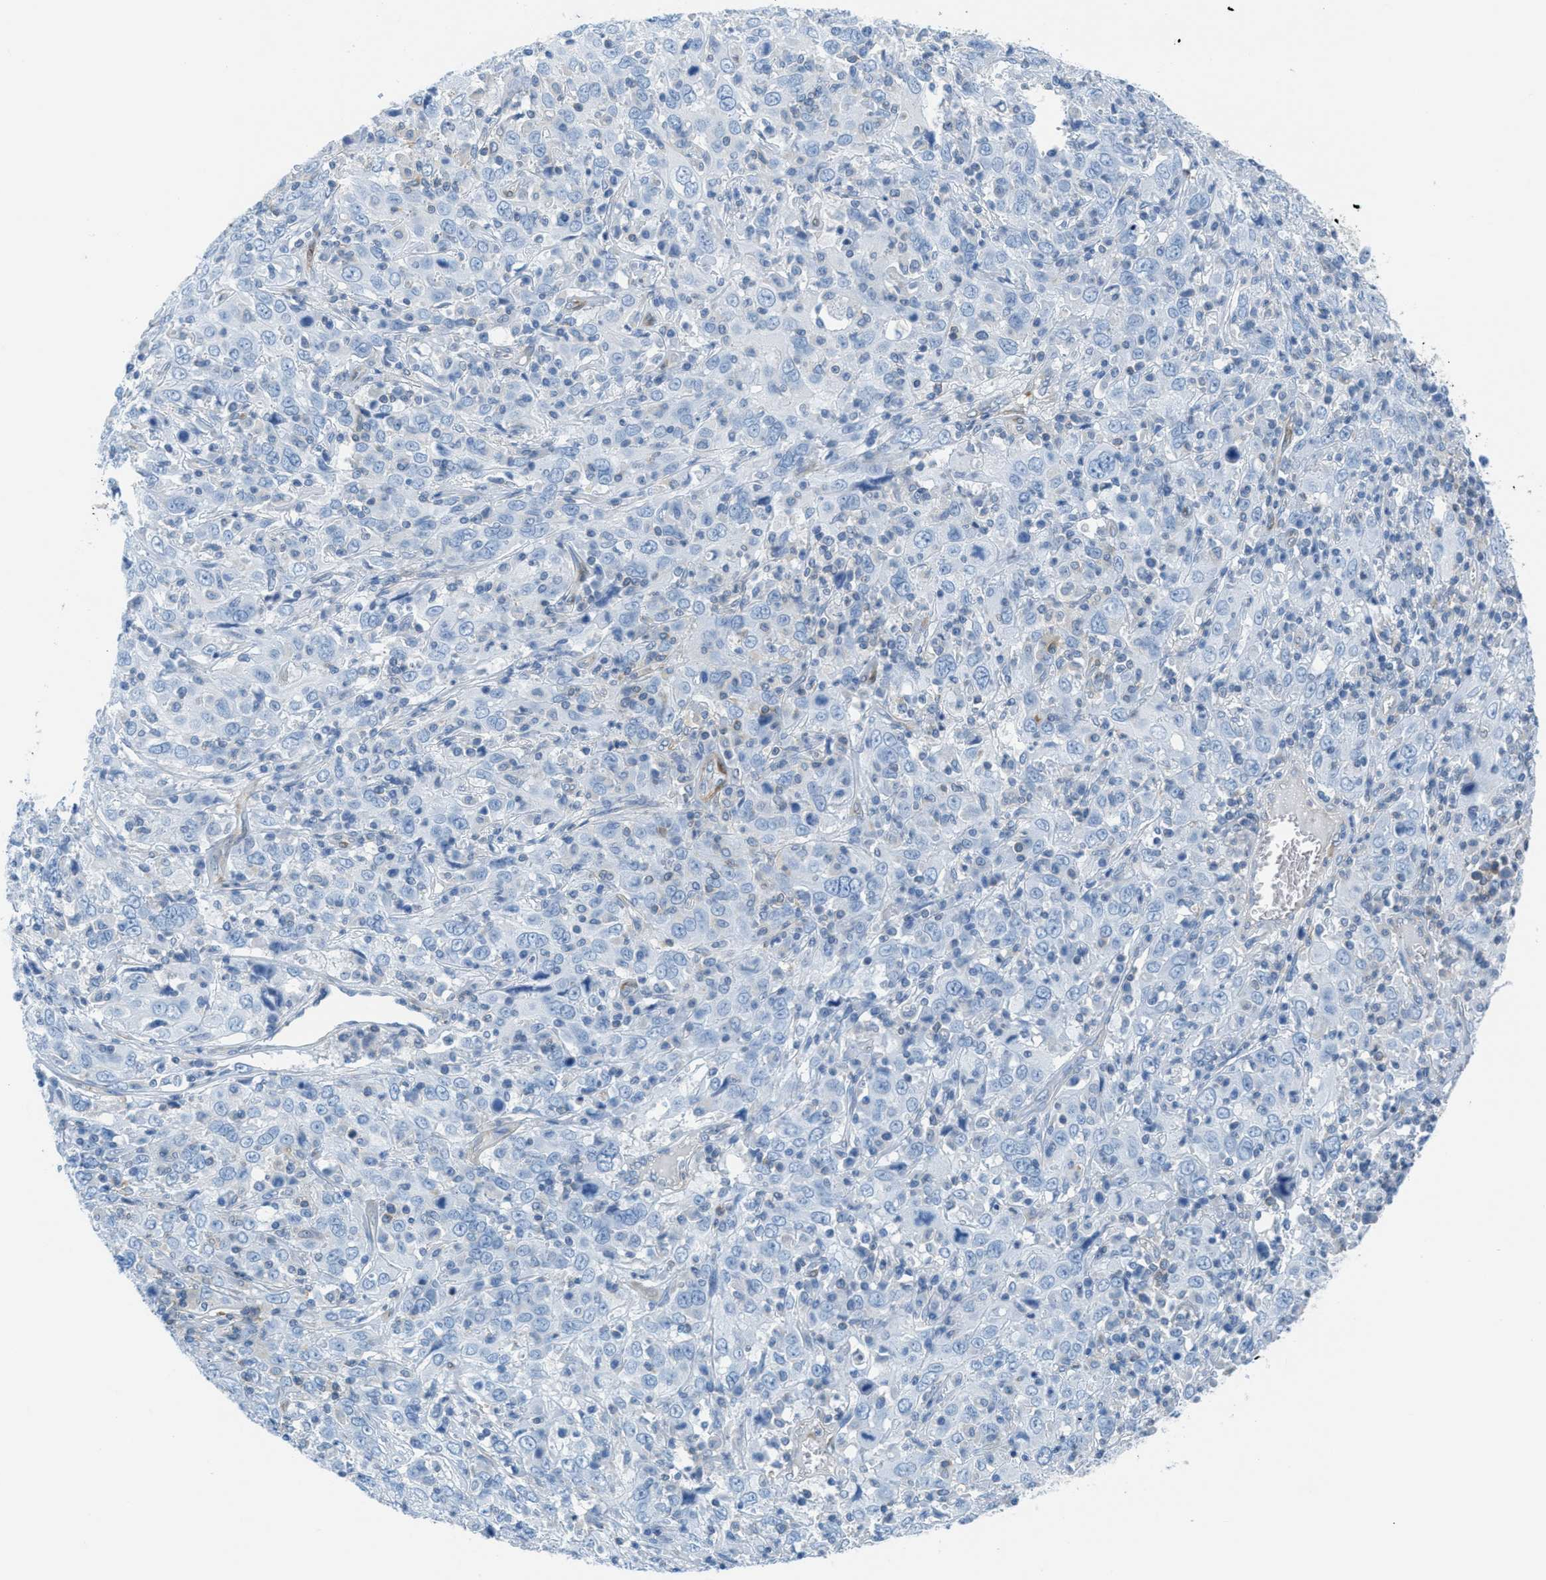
{"staining": {"intensity": "negative", "quantity": "none", "location": "none"}, "tissue": "cervical cancer", "cell_type": "Tumor cells", "image_type": "cancer", "snomed": [{"axis": "morphology", "description": "Squamous cell carcinoma, NOS"}, {"axis": "topography", "description": "Cervix"}], "caption": "A micrograph of human cervical squamous cell carcinoma is negative for staining in tumor cells.", "gene": "MAPRE2", "patient": {"sex": "female", "age": 46}}